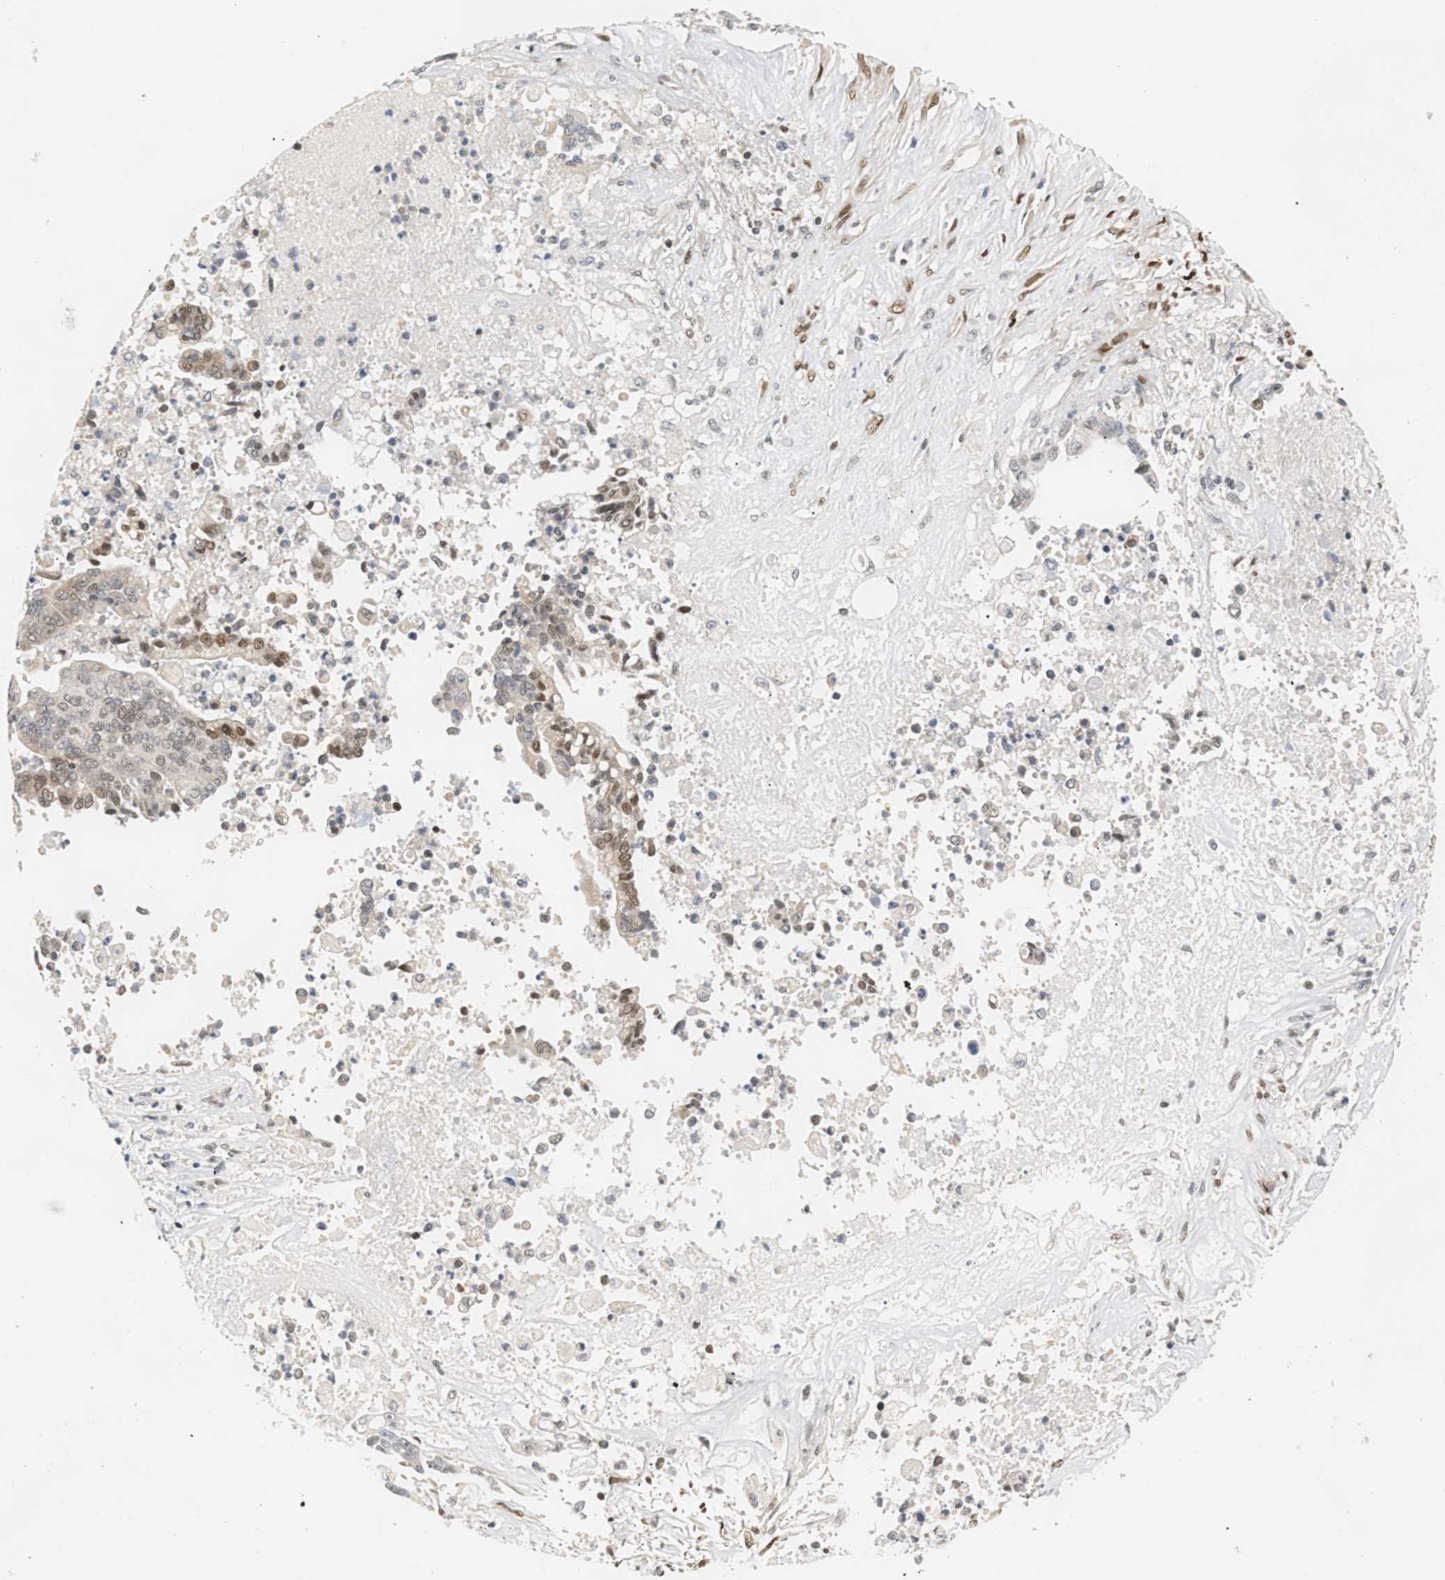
{"staining": {"intensity": "moderate", "quantity": ">75%", "location": "nuclear"}, "tissue": "liver cancer", "cell_type": "Tumor cells", "image_type": "cancer", "snomed": [{"axis": "morphology", "description": "Cholangiocarcinoma"}, {"axis": "topography", "description": "Liver"}], "caption": "Human liver cancer (cholangiocarcinoma) stained with a protein marker exhibits moderate staining in tumor cells.", "gene": "SSBP2", "patient": {"sex": "male", "age": 57}}